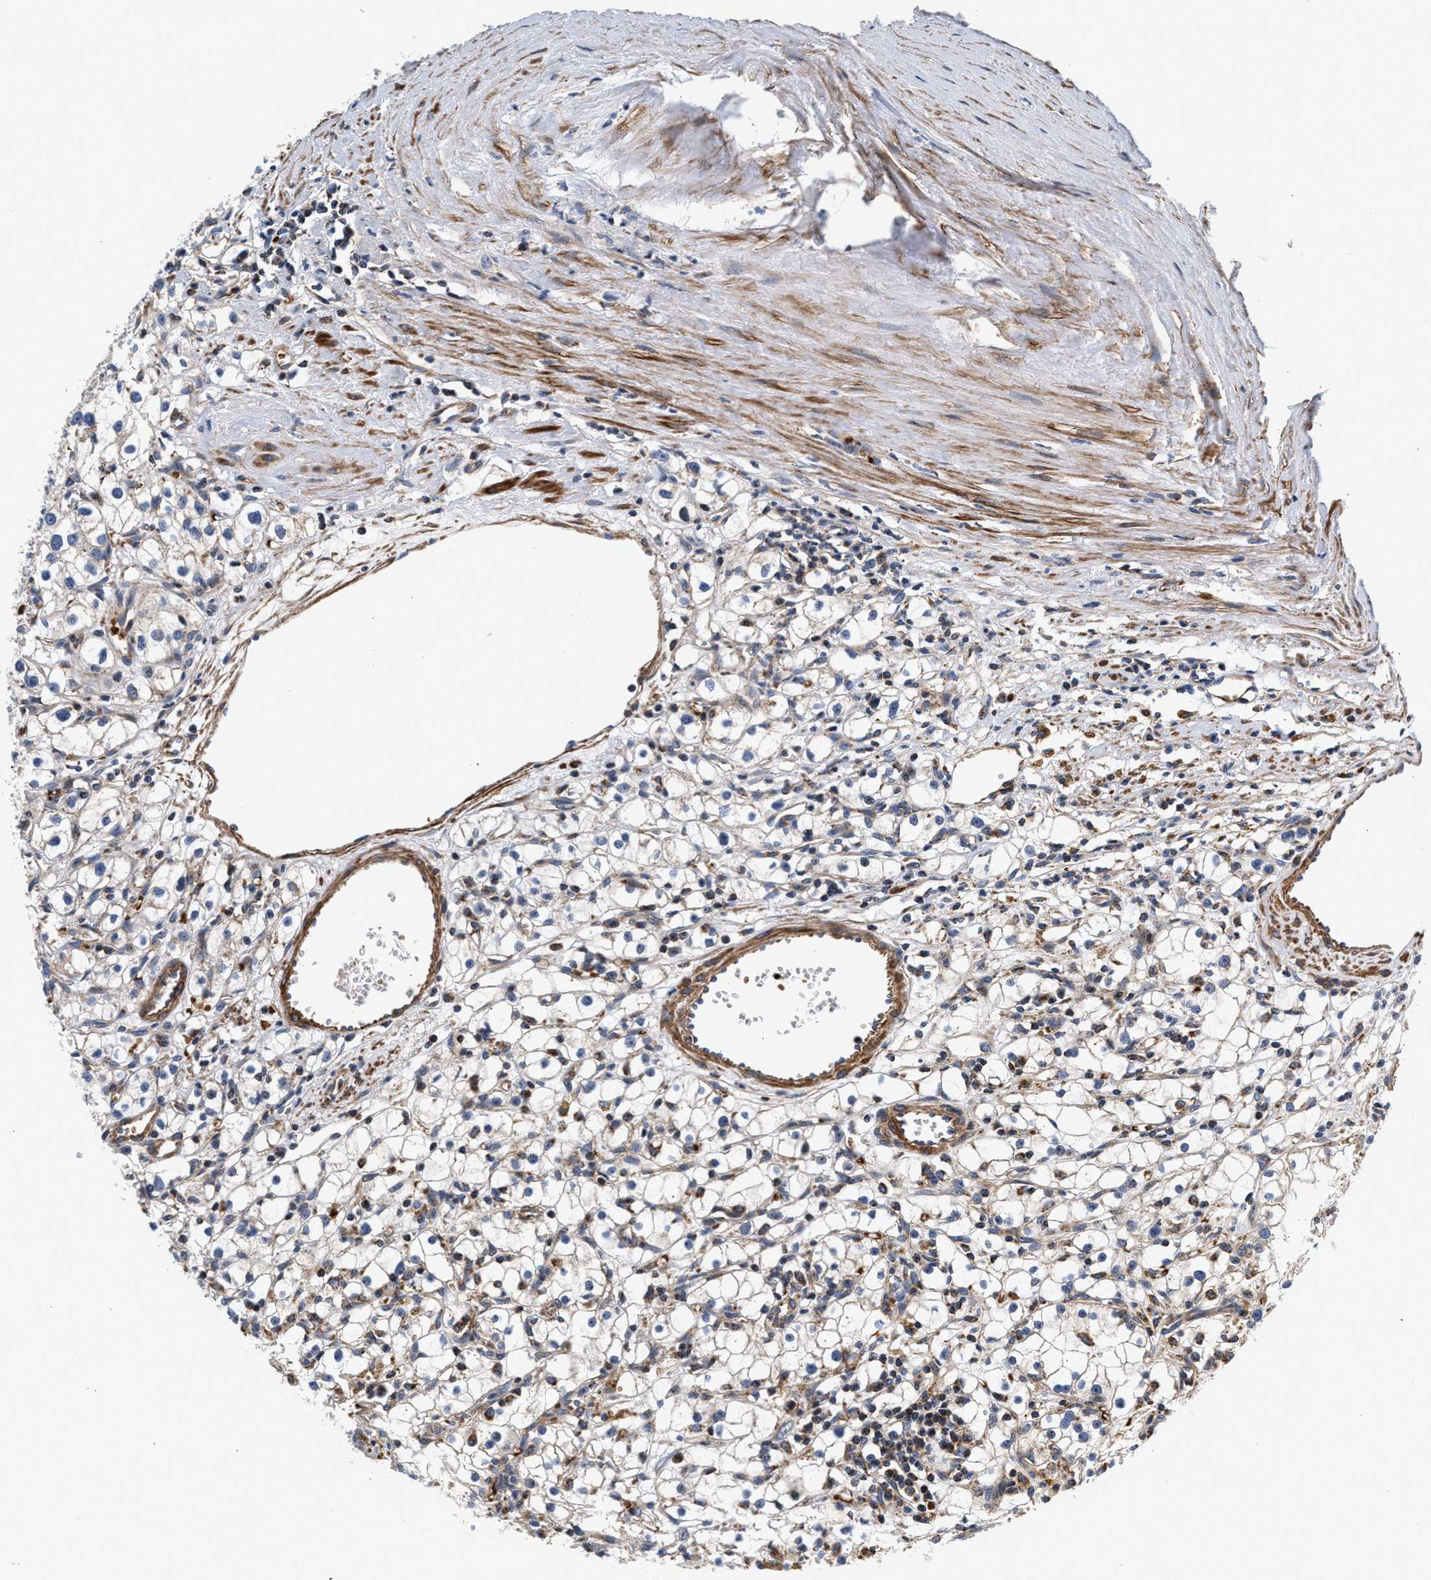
{"staining": {"intensity": "negative", "quantity": "none", "location": "none"}, "tissue": "renal cancer", "cell_type": "Tumor cells", "image_type": "cancer", "snomed": [{"axis": "morphology", "description": "Adenocarcinoma, NOS"}, {"axis": "topography", "description": "Kidney"}], "caption": "This is an immunohistochemistry (IHC) photomicrograph of renal cancer (adenocarcinoma). There is no expression in tumor cells.", "gene": "SGK1", "patient": {"sex": "male", "age": 56}}